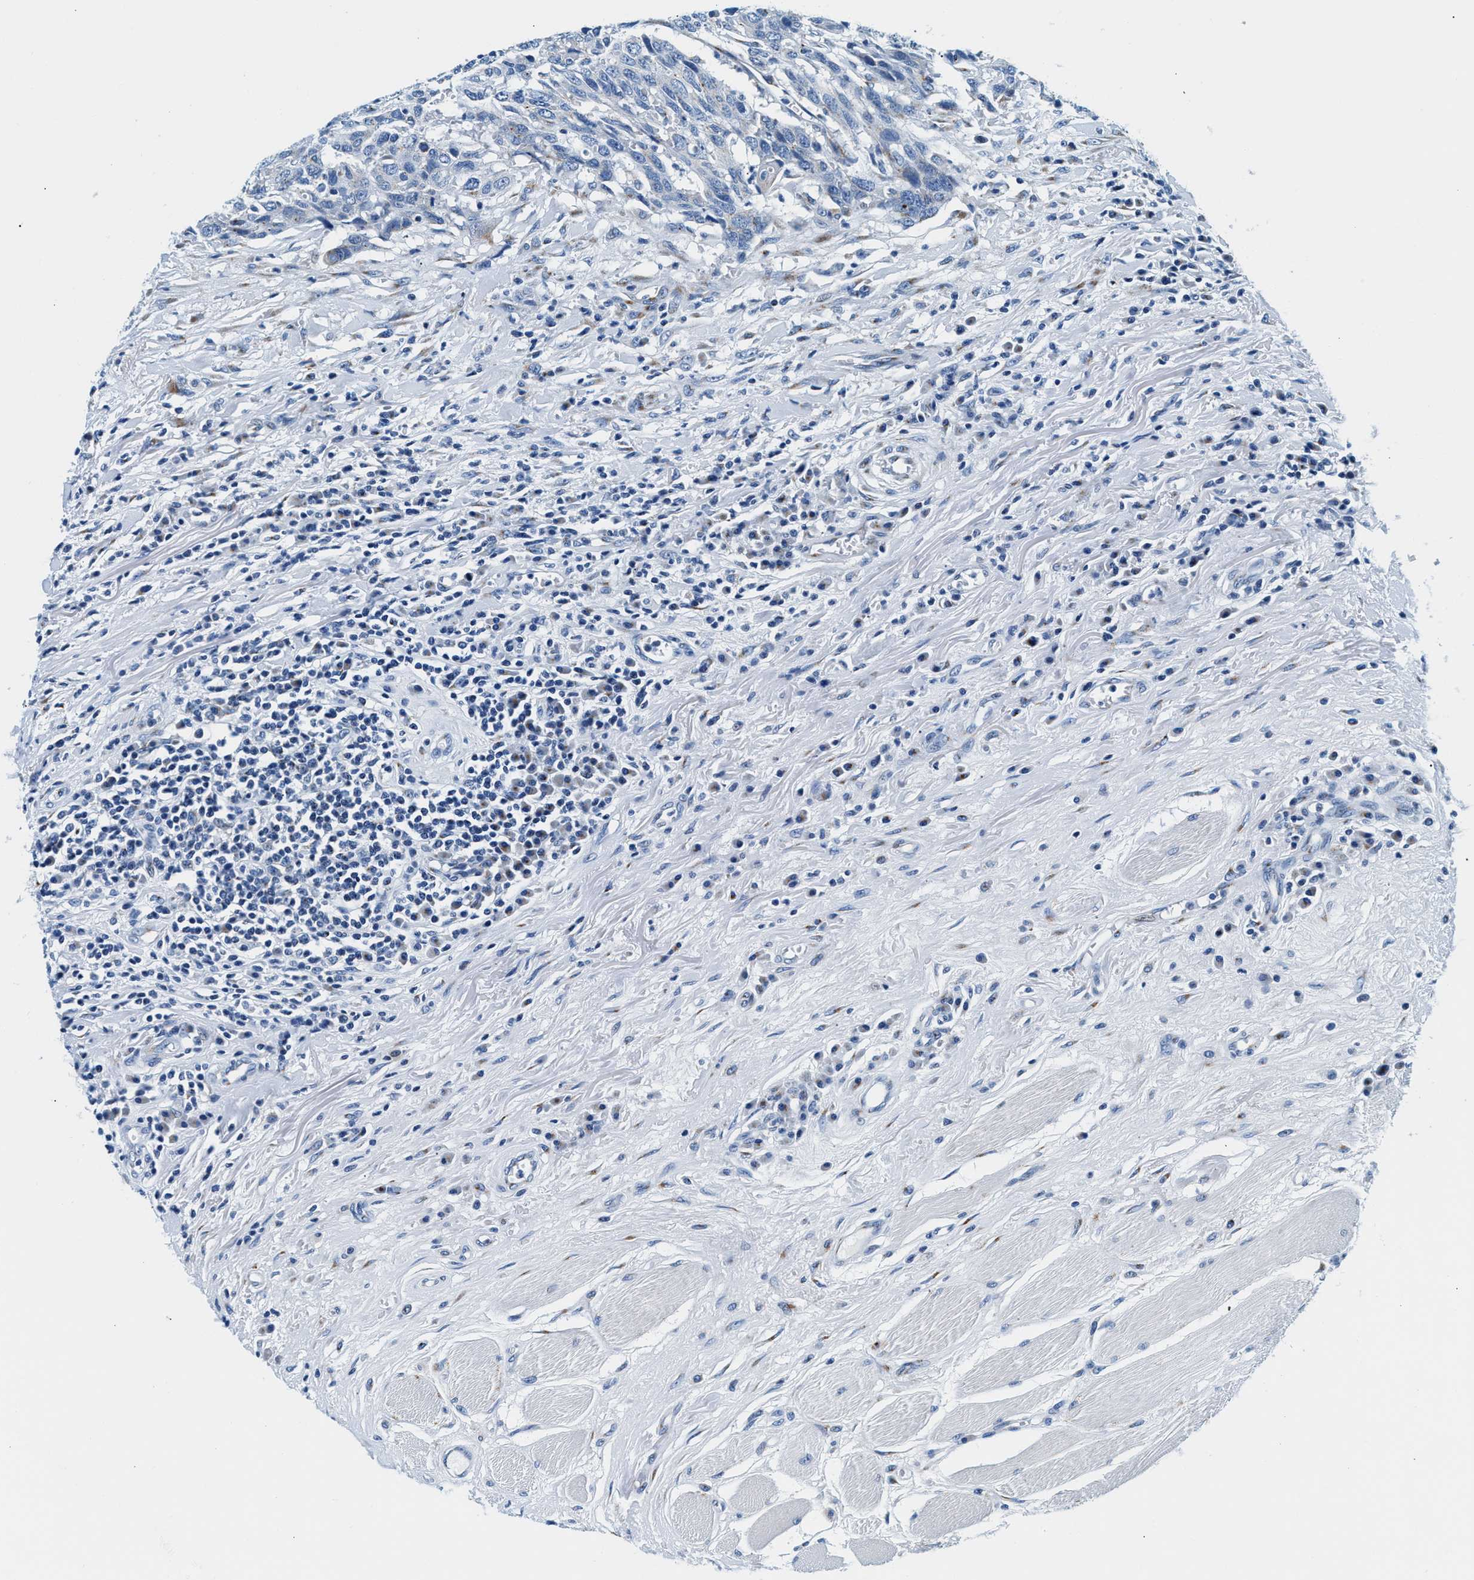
{"staining": {"intensity": "negative", "quantity": "none", "location": "none"}, "tissue": "head and neck cancer", "cell_type": "Tumor cells", "image_type": "cancer", "snomed": [{"axis": "morphology", "description": "Squamous cell carcinoma, NOS"}, {"axis": "topography", "description": "Head-Neck"}], "caption": "This is an IHC photomicrograph of head and neck cancer. There is no expression in tumor cells.", "gene": "VPS53", "patient": {"sex": "male", "age": 66}}